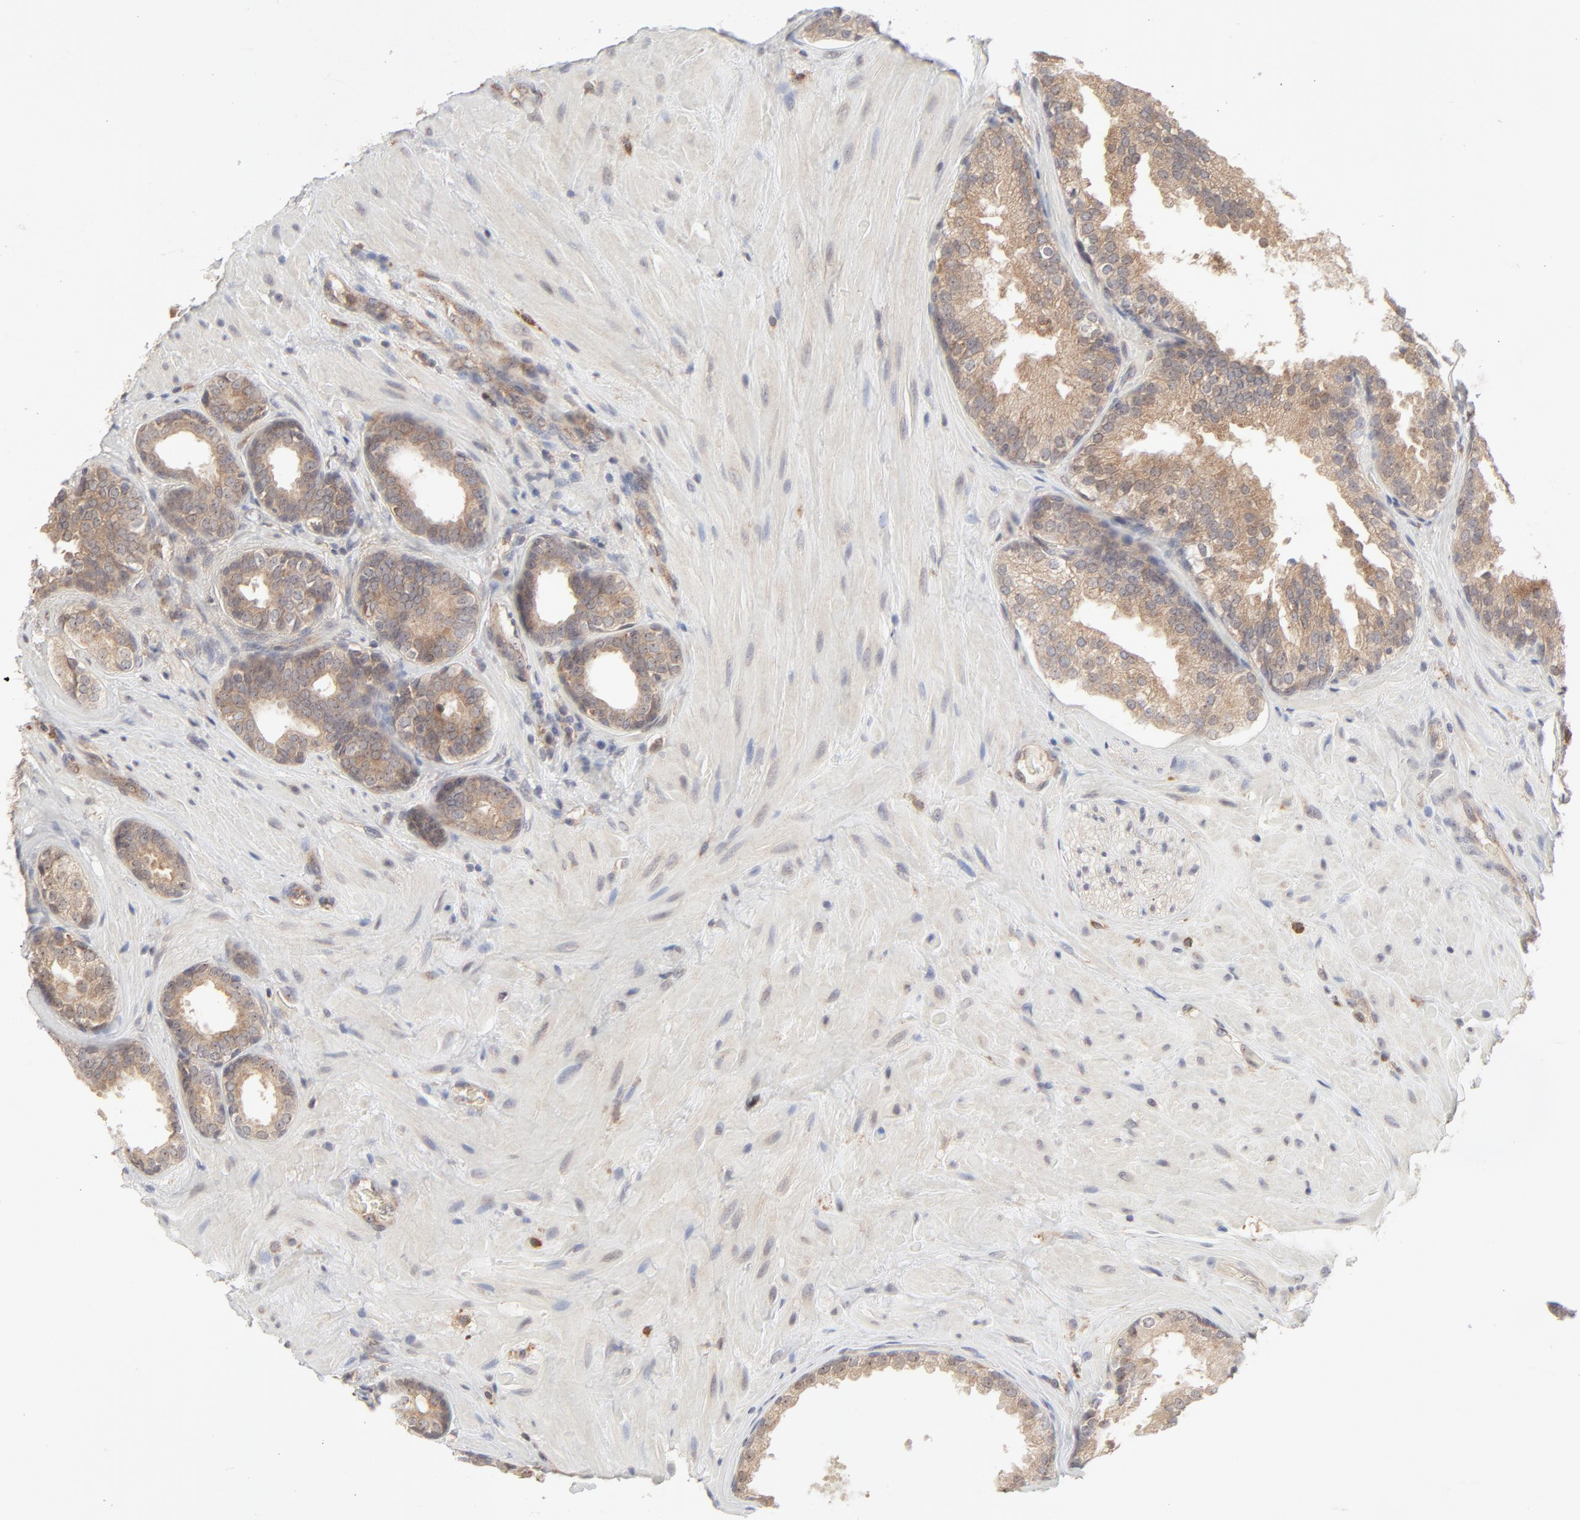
{"staining": {"intensity": "moderate", "quantity": ">75%", "location": "cytoplasmic/membranous"}, "tissue": "prostate cancer", "cell_type": "Tumor cells", "image_type": "cancer", "snomed": [{"axis": "morphology", "description": "Adenocarcinoma, High grade"}, {"axis": "topography", "description": "Prostate"}], "caption": "Protein expression analysis of human prostate adenocarcinoma (high-grade) reveals moderate cytoplasmic/membranous positivity in about >75% of tumor cells.", "gene": "RAB5C", "patient": {"sex": "male", "age": 70}}